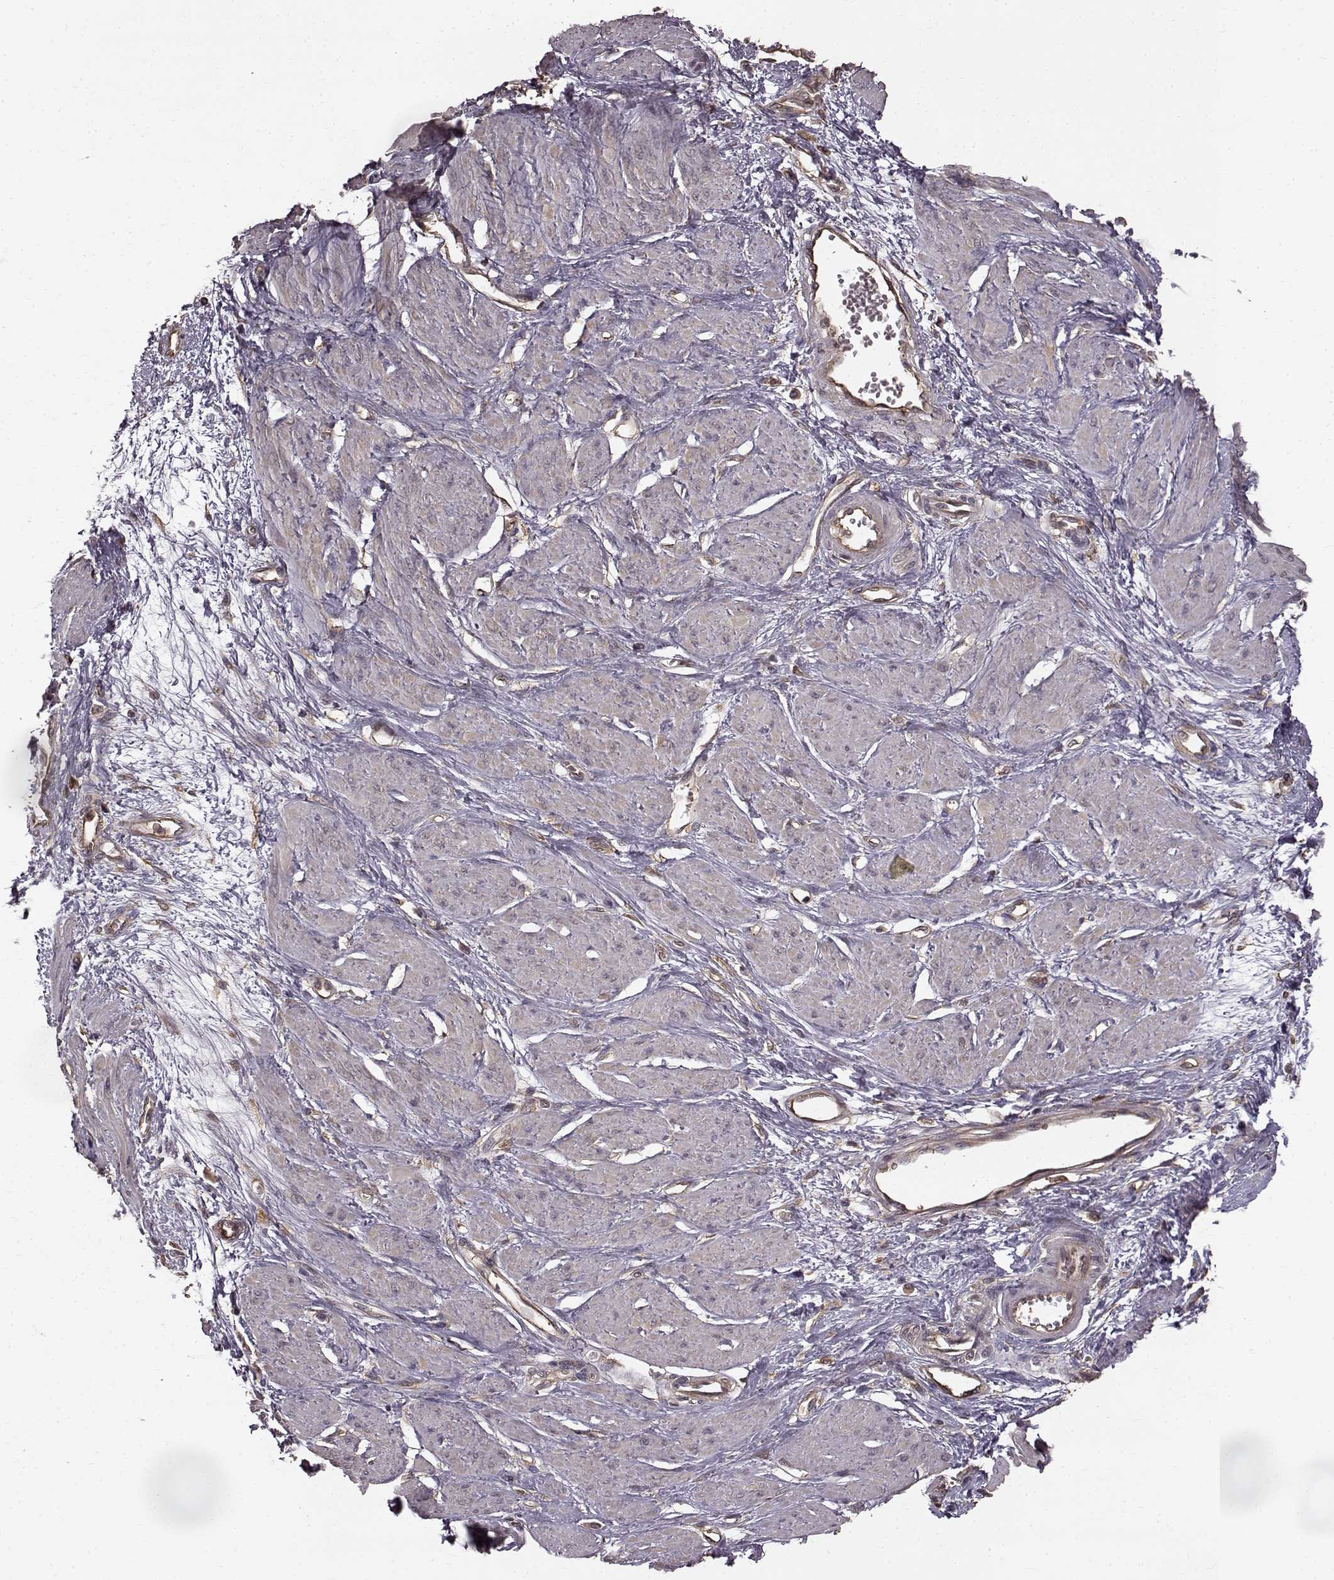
{"staining": {"intensity": "weak", "quantity": "<25%", "location": "cytoplasmic/membranous"}, "tissue": "smooth muscle", "cell_type": "Smooth muscle cells", "image_type": "normal", "snomed": [{"axis": "morphology", "description": "Normal tissue, NOS"}, {"axis": "topography", "description": "Smooth muscle"}, {"axis": "topography", "description": "Uterus"}], "caption": "There is no significant staining in smooth muscle cells of smooth muscle. Nuclei are stained in blue.", "gene": "NME1", "patient": {"sex": "female", "age": 39}}